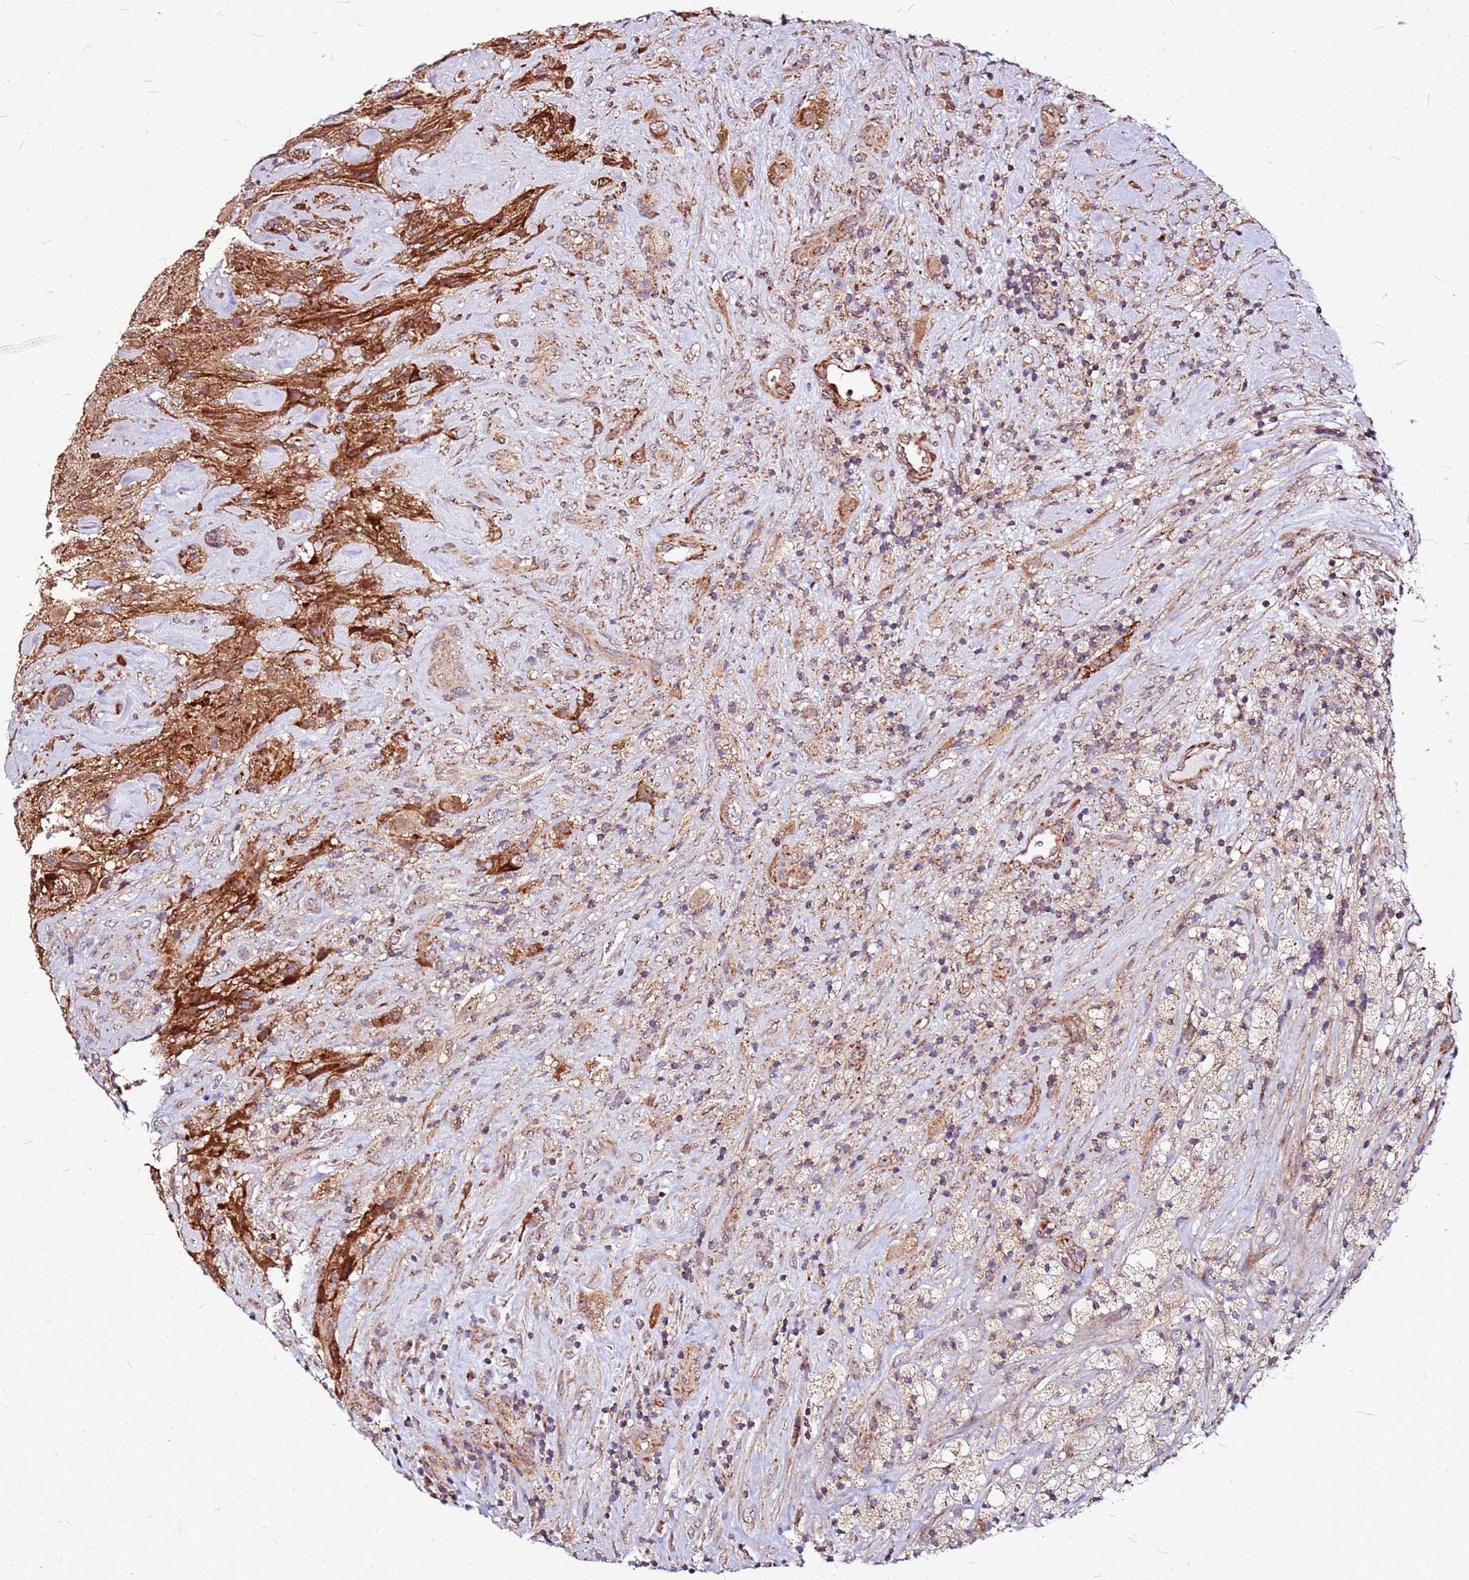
{"staining": {"intensity": "moderate", "quantity": ">75%", "location": "cytoplasmic/membranous"}, "tissue": "glioma", "cell_type": "Tumor cells", "image_type": "cancer", "snomed": [{"axis": "morphology", "description": "Glioma, malignant, High grade"}, {"axis": "topography", "description": "Brain"}], "caption": "High-power microscopy captured an IHC histopathology image of glioma, revealing moderate cytoplasmic/membranous expression in approximately >75% of tumor cells.", "gene": "OR51T1", "patient": {"sex": "male", "age": 69}}